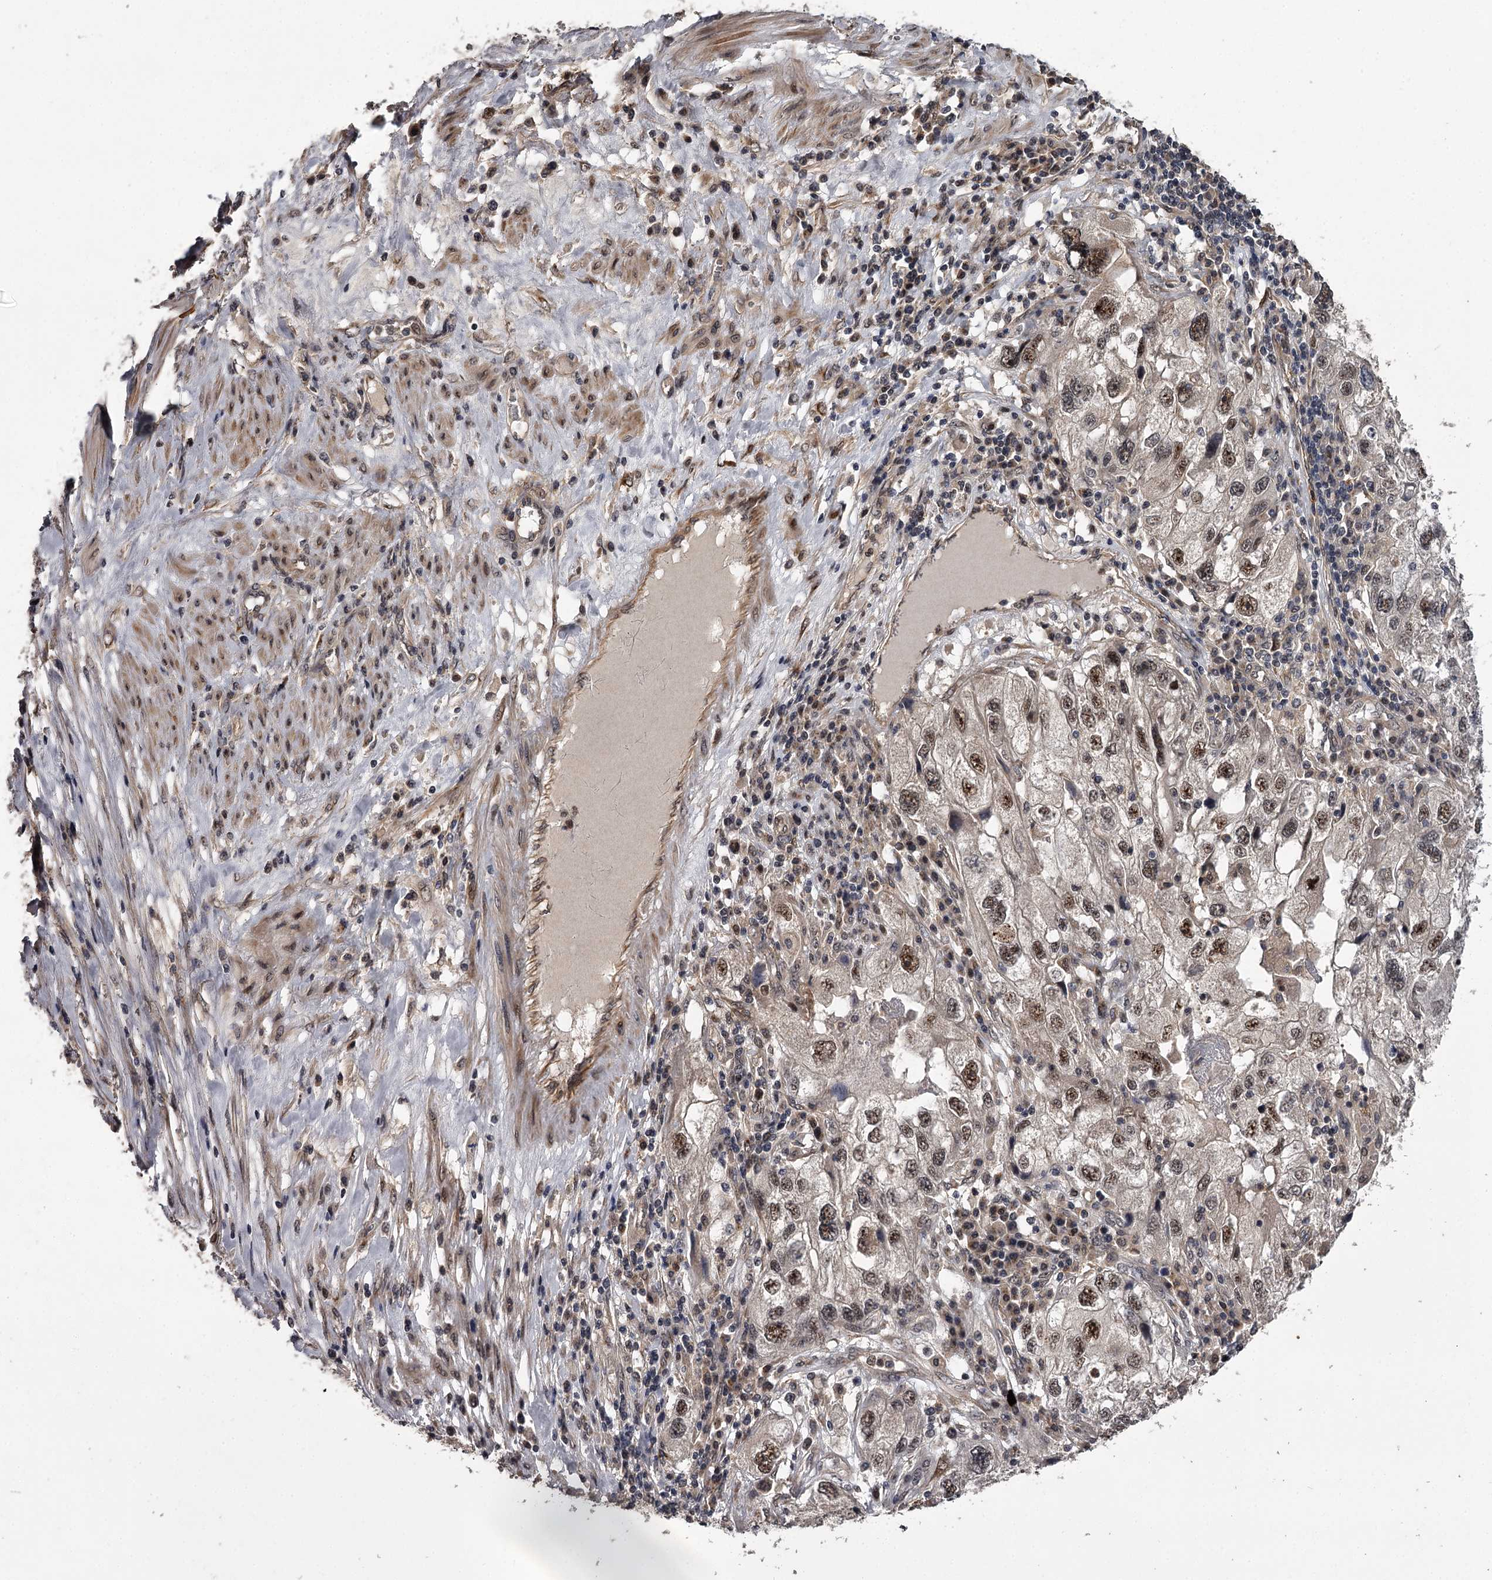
{"staining": {"intensity": "moderate", "quantity": "25%-75%", "location": "nuclear"}, "tissue": "endometrial cancer", "cell_type": "Tumor cells", "image_type": "cancer", "snomed": [{"axis": "morphology", "description": "Adenocarcinoma, NOS"}, {"axis": "topography", "description": "Endometrium"}], "caption": "Adenocarcinoma (endometrial) was stained to show a protein in brown. There is medium levels of moderate nuclear expression in approximately 25%-75% of tumor cells.", "gene": "MAML3", "patient": {"sex": "female", "age": 49}}